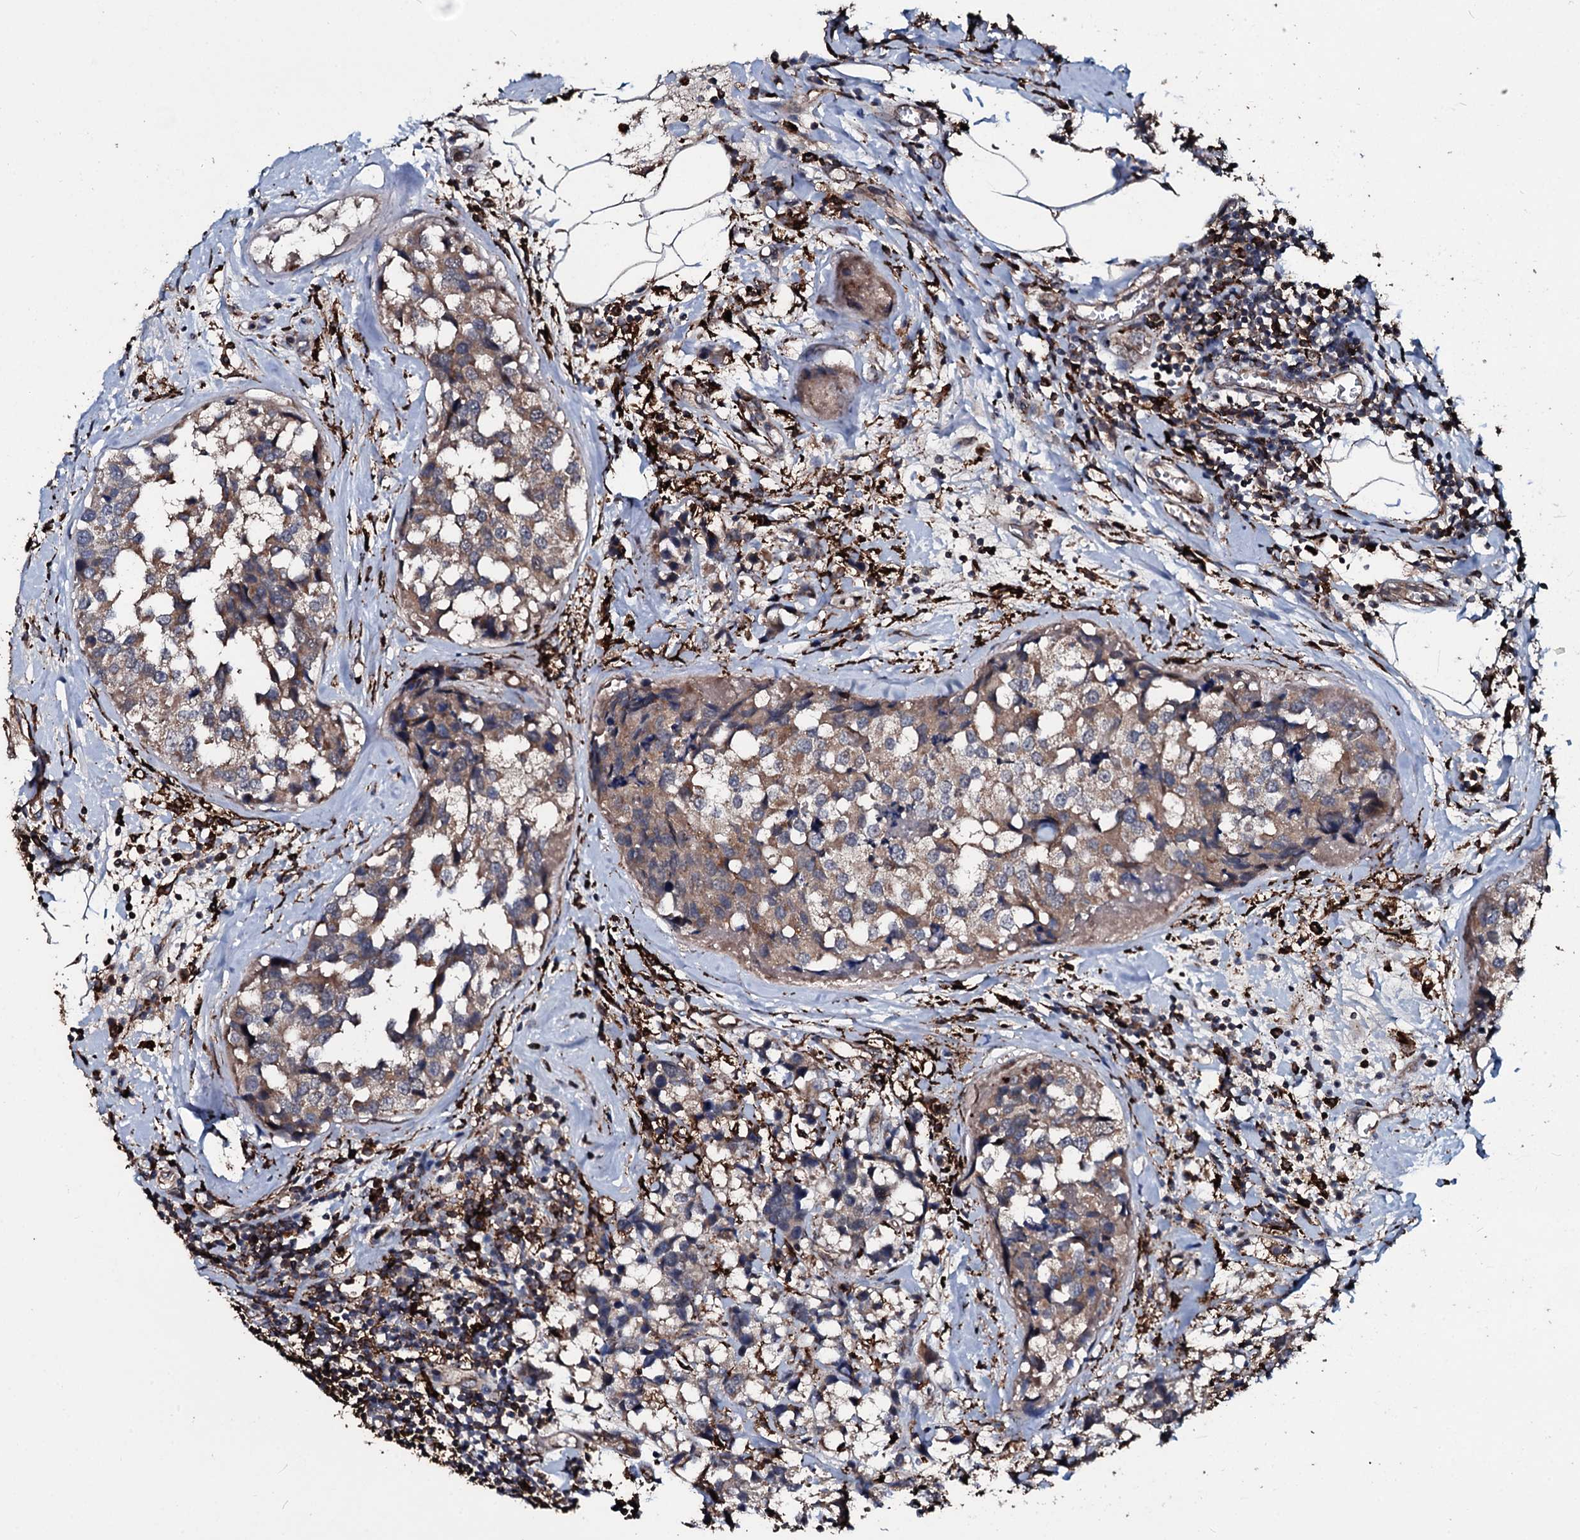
{"staining": {"intensity": "weak", "quantity": ">75%", "location": "cytoplasmic/membranous"}, "tissue": "breast cancer", "cell_type": "Tumor cells", "image_type": "cancer", "snomed": [{"axis": "morphology", "description": "Lobular carcinoma"}, {"axis": "topography", "description": "Breast"}], "caption": "Weak cytoplasmic/membranous expression is seen in approximately >75% of tumor cells in lobular carcinoma (breast).", "gene": "TPGS2", "patient": {"sex": "female", "age": 59}}